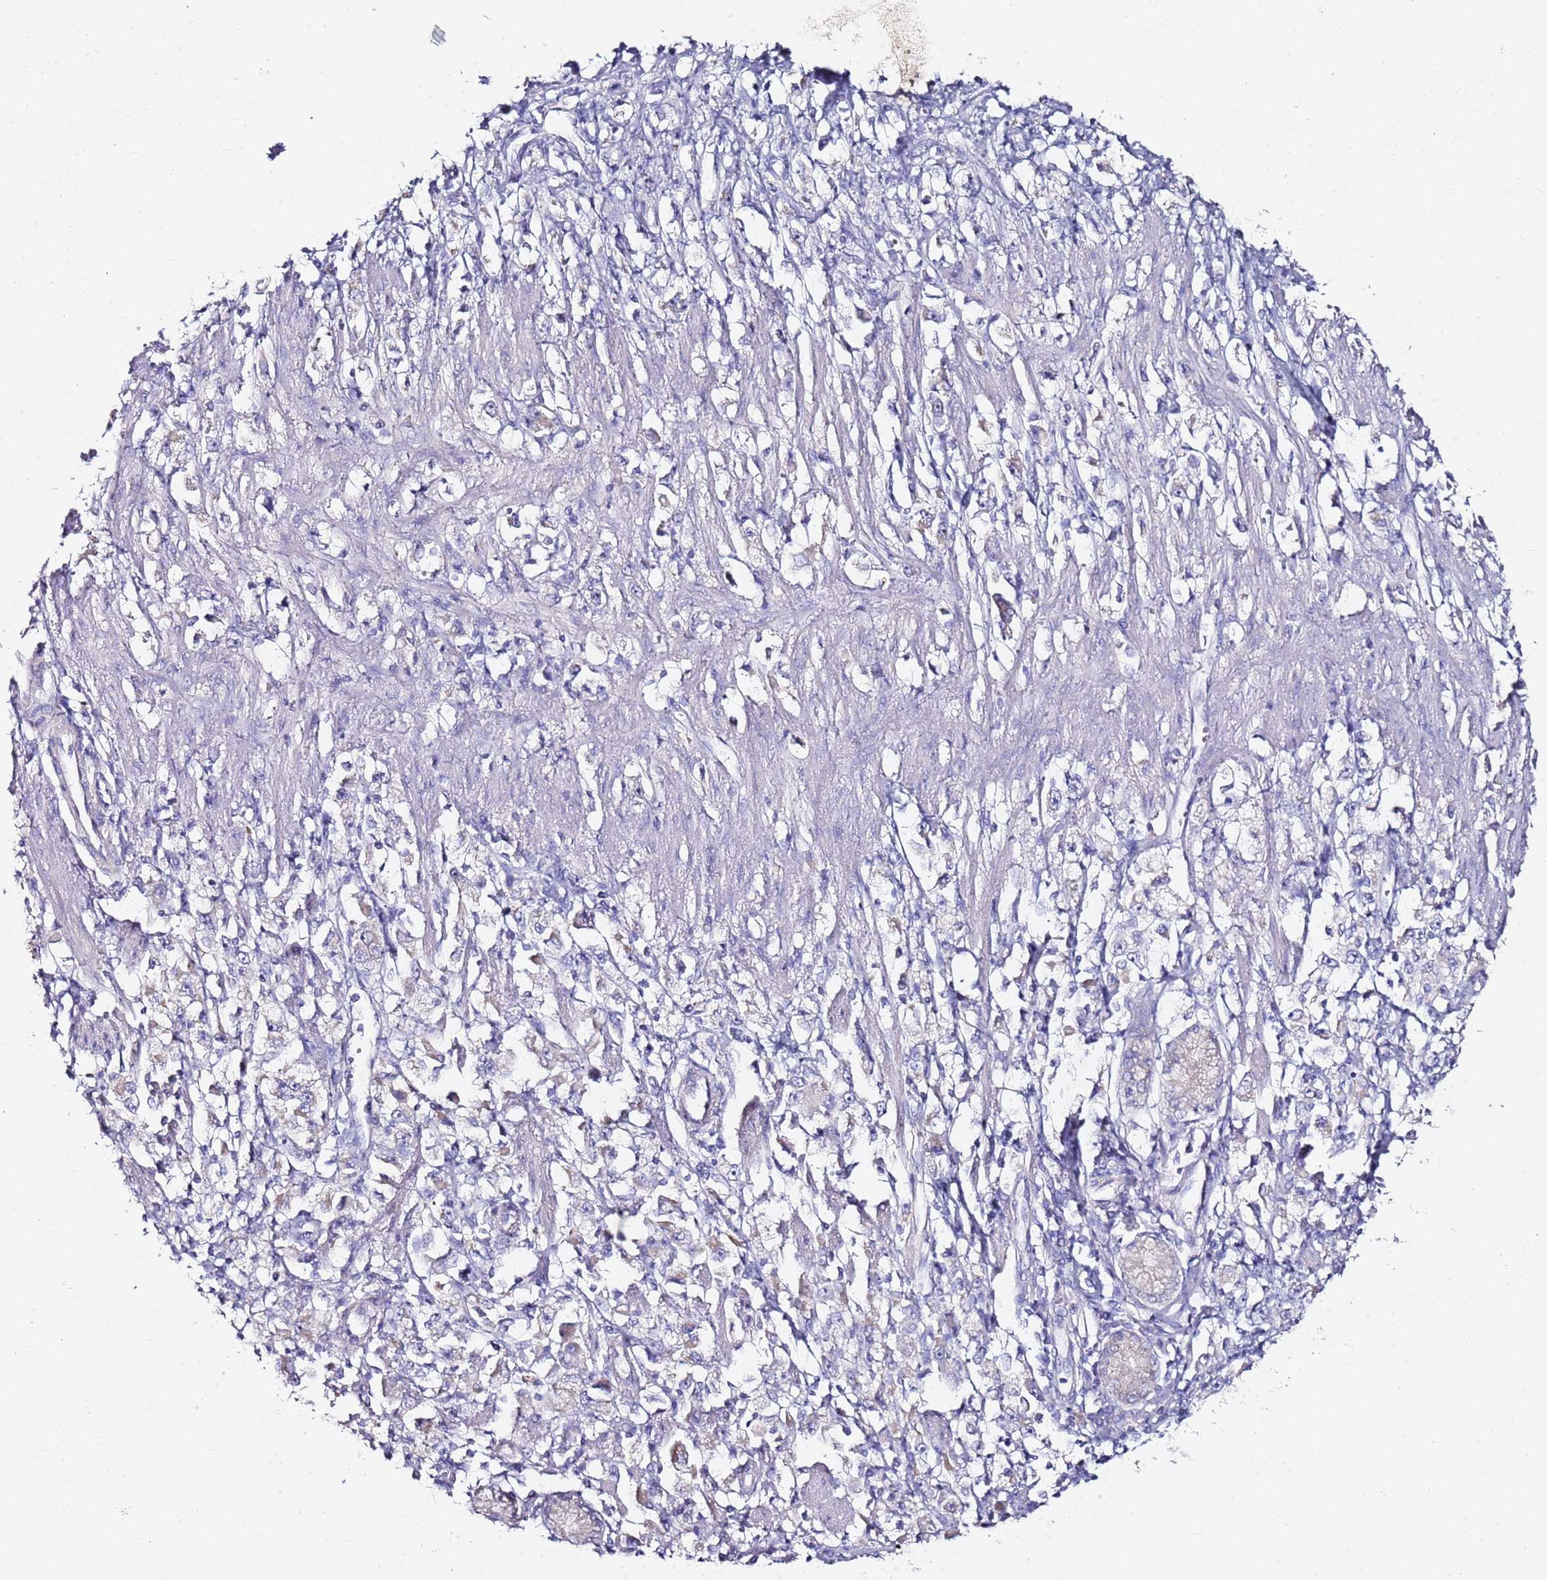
{"staining": {"intensity": "negative", "quantity": "none", "location": "none"}, "tissue": "stomach cancer", "cell_type": "Tumor cells", "image_type": "cancer", "snomed": [{"axis": "morphology", "description": "Adenocarcinoma, NOS"}, {"axis": "topography", "description": "Stomach"}], "caption": "Protein analysis of stomach cancer reveals no significant expression in tumor cells. The staining is performed using DAB brown chromogen with nuclei counter-stained in using hematoxylin.", "gene": "MYBPC3", "patient": {"sex": "female", "age": 59}}